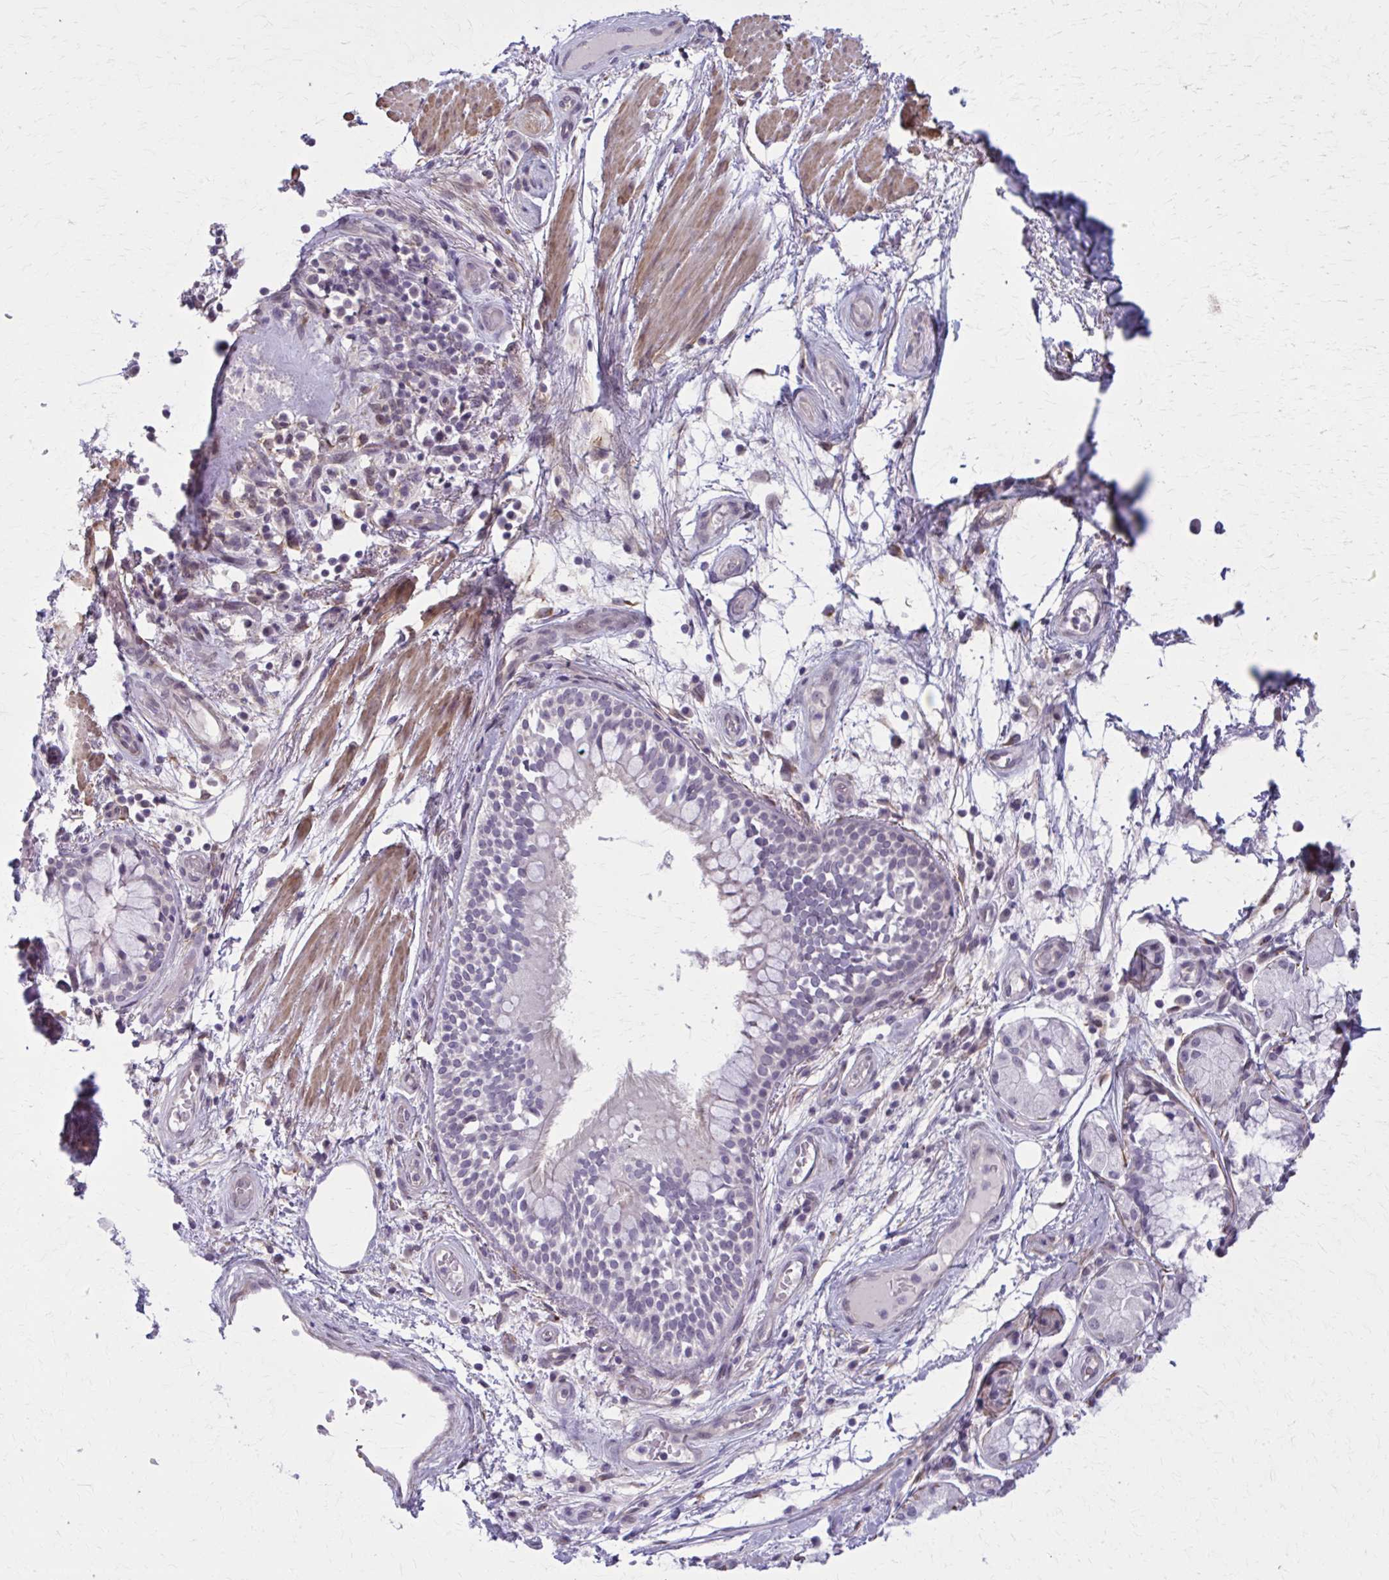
{"staining": {"intensity": "negative", "quantity": "none", "location": "none"}, "tissue": "soft tissue", "cell_type": "Chondrocytes", "image_type": "normal", "snomed": [{"axis": "morphology", "description": "Normal tissue, NOS"}, {"axis": "topography", "description": "Cartilage tissue"}, {"axis": "topography", "description": "Bronchus"}], "caption": "Micrograph shows no protein positivity in chondrocytes of unremarkable soft tissue. (Immunohistochemistry, brightfield microscopy, high magnification).", "gene": "NUMBL", "patient": {"sex": "male", "age": 64}}